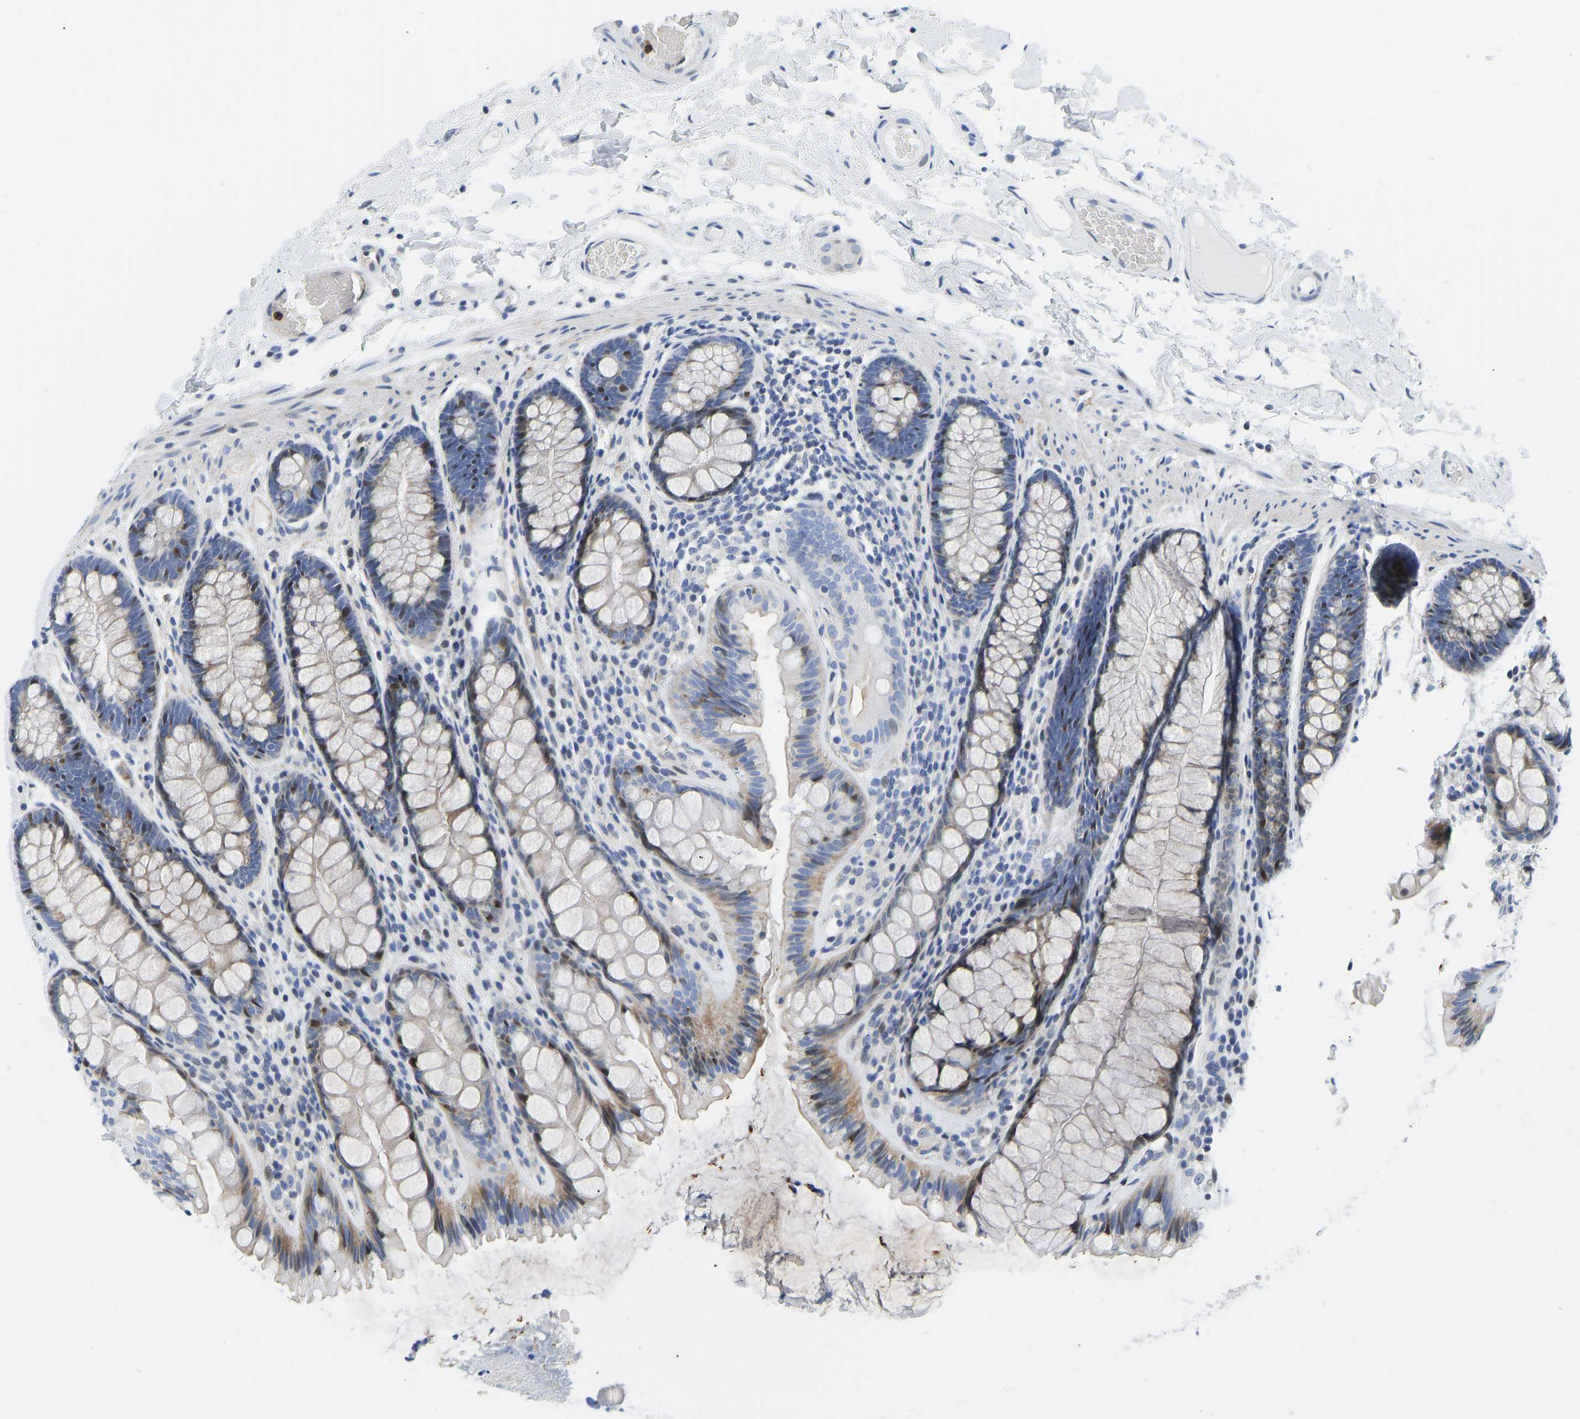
{"staining": {"intensity": "negative", "quantity": "none", "location": "none"}, "tissue": "colon", "cell_type": "Endothelial cells", "image_type": "normal", "snomed": [{"axis": "morphology", "description": "Normal tissue, NOS"}, {"axis": "topography", "description": "Colon"}], "caption": "A high-resolution photomicrograph shows IHC staining of benign colon, which shows no significant staining in endothelial cells.", "gene": "HDAC5", "patient": {"sex": "female", "age": 56}}